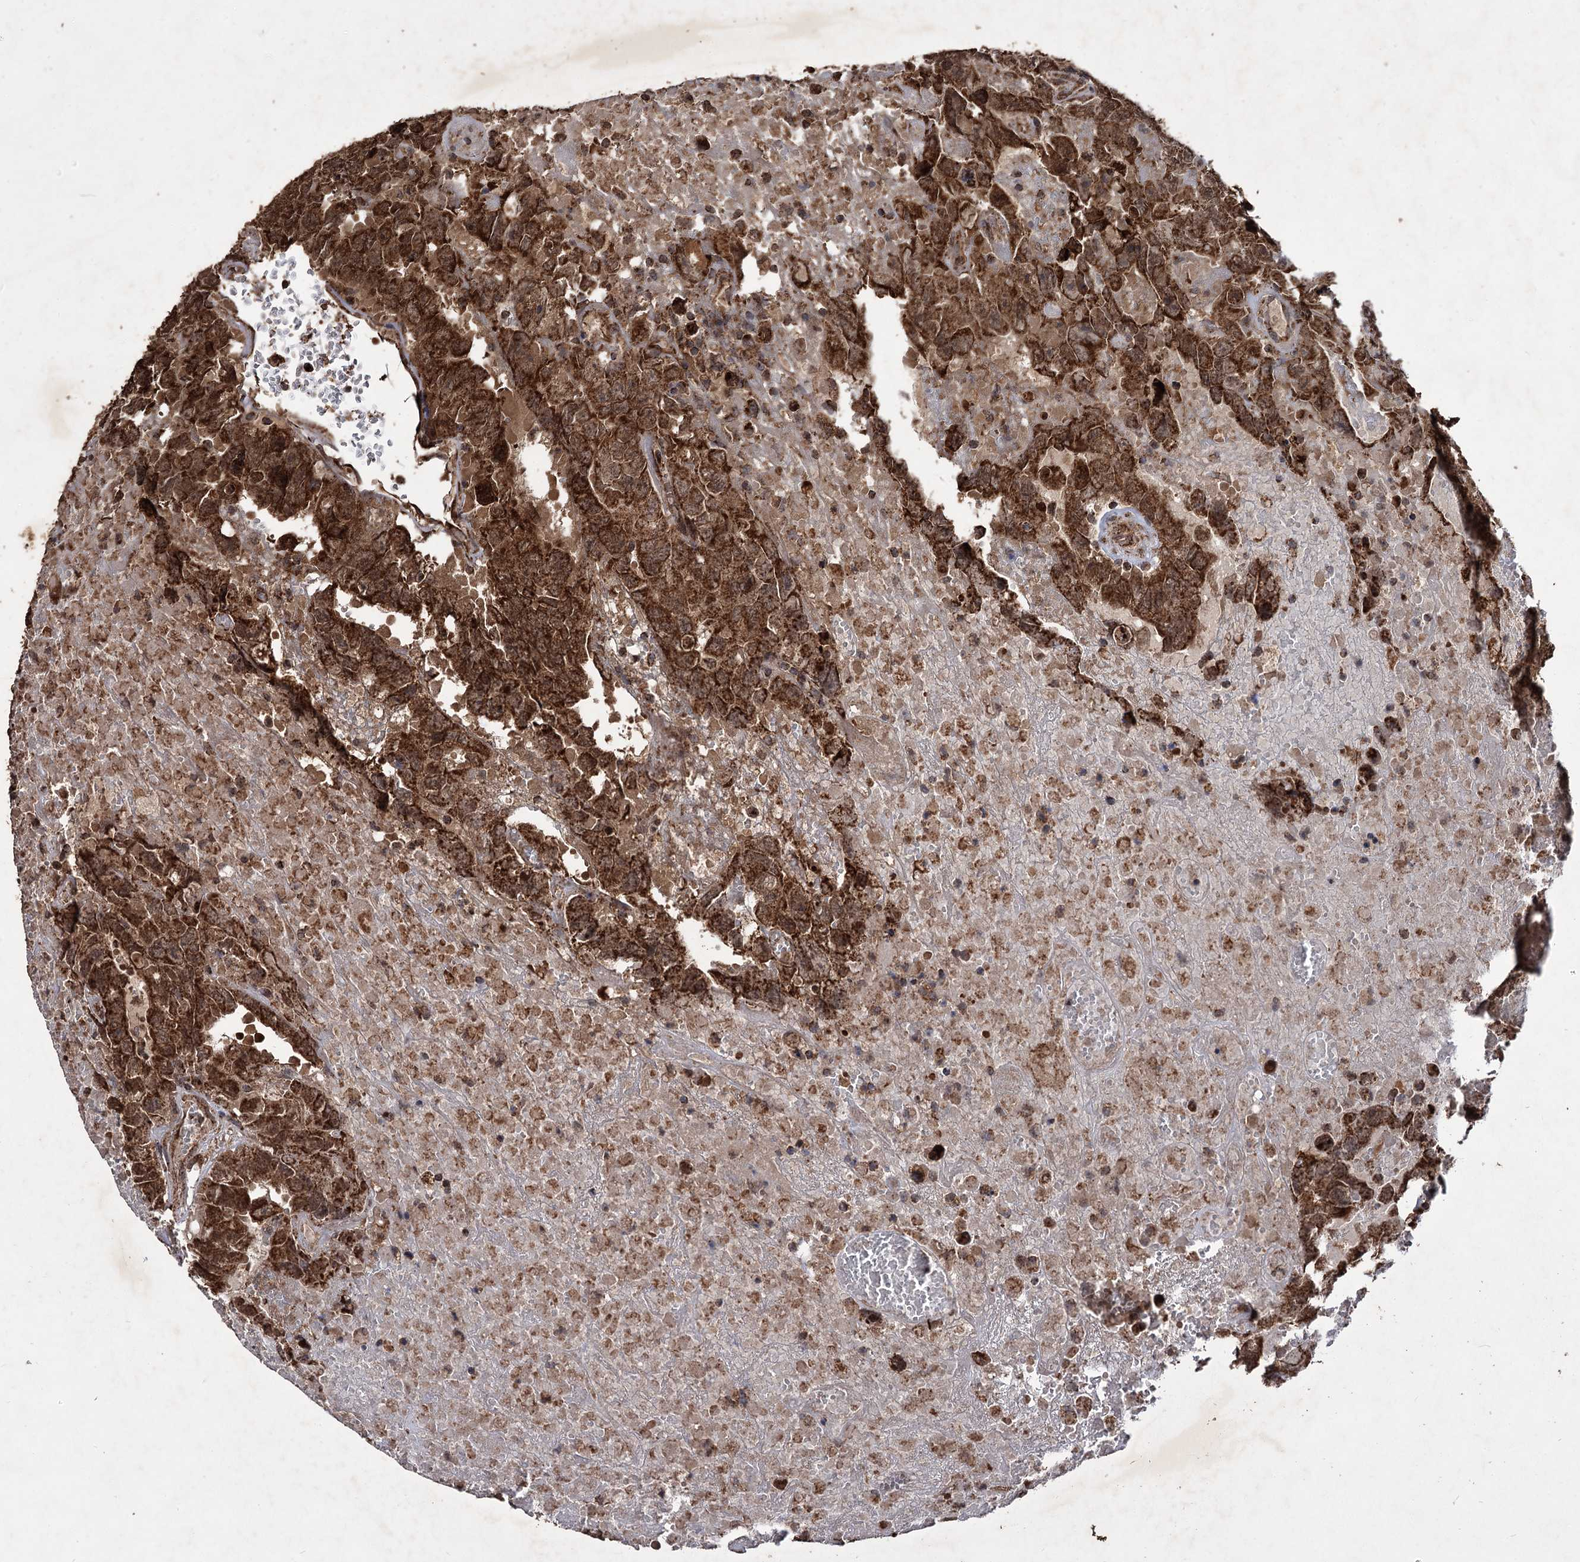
{"staining": {"intensity": "strong", "quantity": ">75%", "location": "cytoplasmic/membranous"}, "tissue": "testis cancer", "cell_type": "Tumor cells", "image_type": "cancer", "snomed": [{"axis": "morphology", "description": "Carcinoma, Embryonal, NOS"}, {"axis": "topography", "description": "Testis"}], "caption": "Tumor cells show high levels of strong cytoplasmic/membranous expression in approximately >75% of cells in testis embryonal carcinoma.", "gene": "IPO4", "patient": {"sex": "male", "age": 45}}